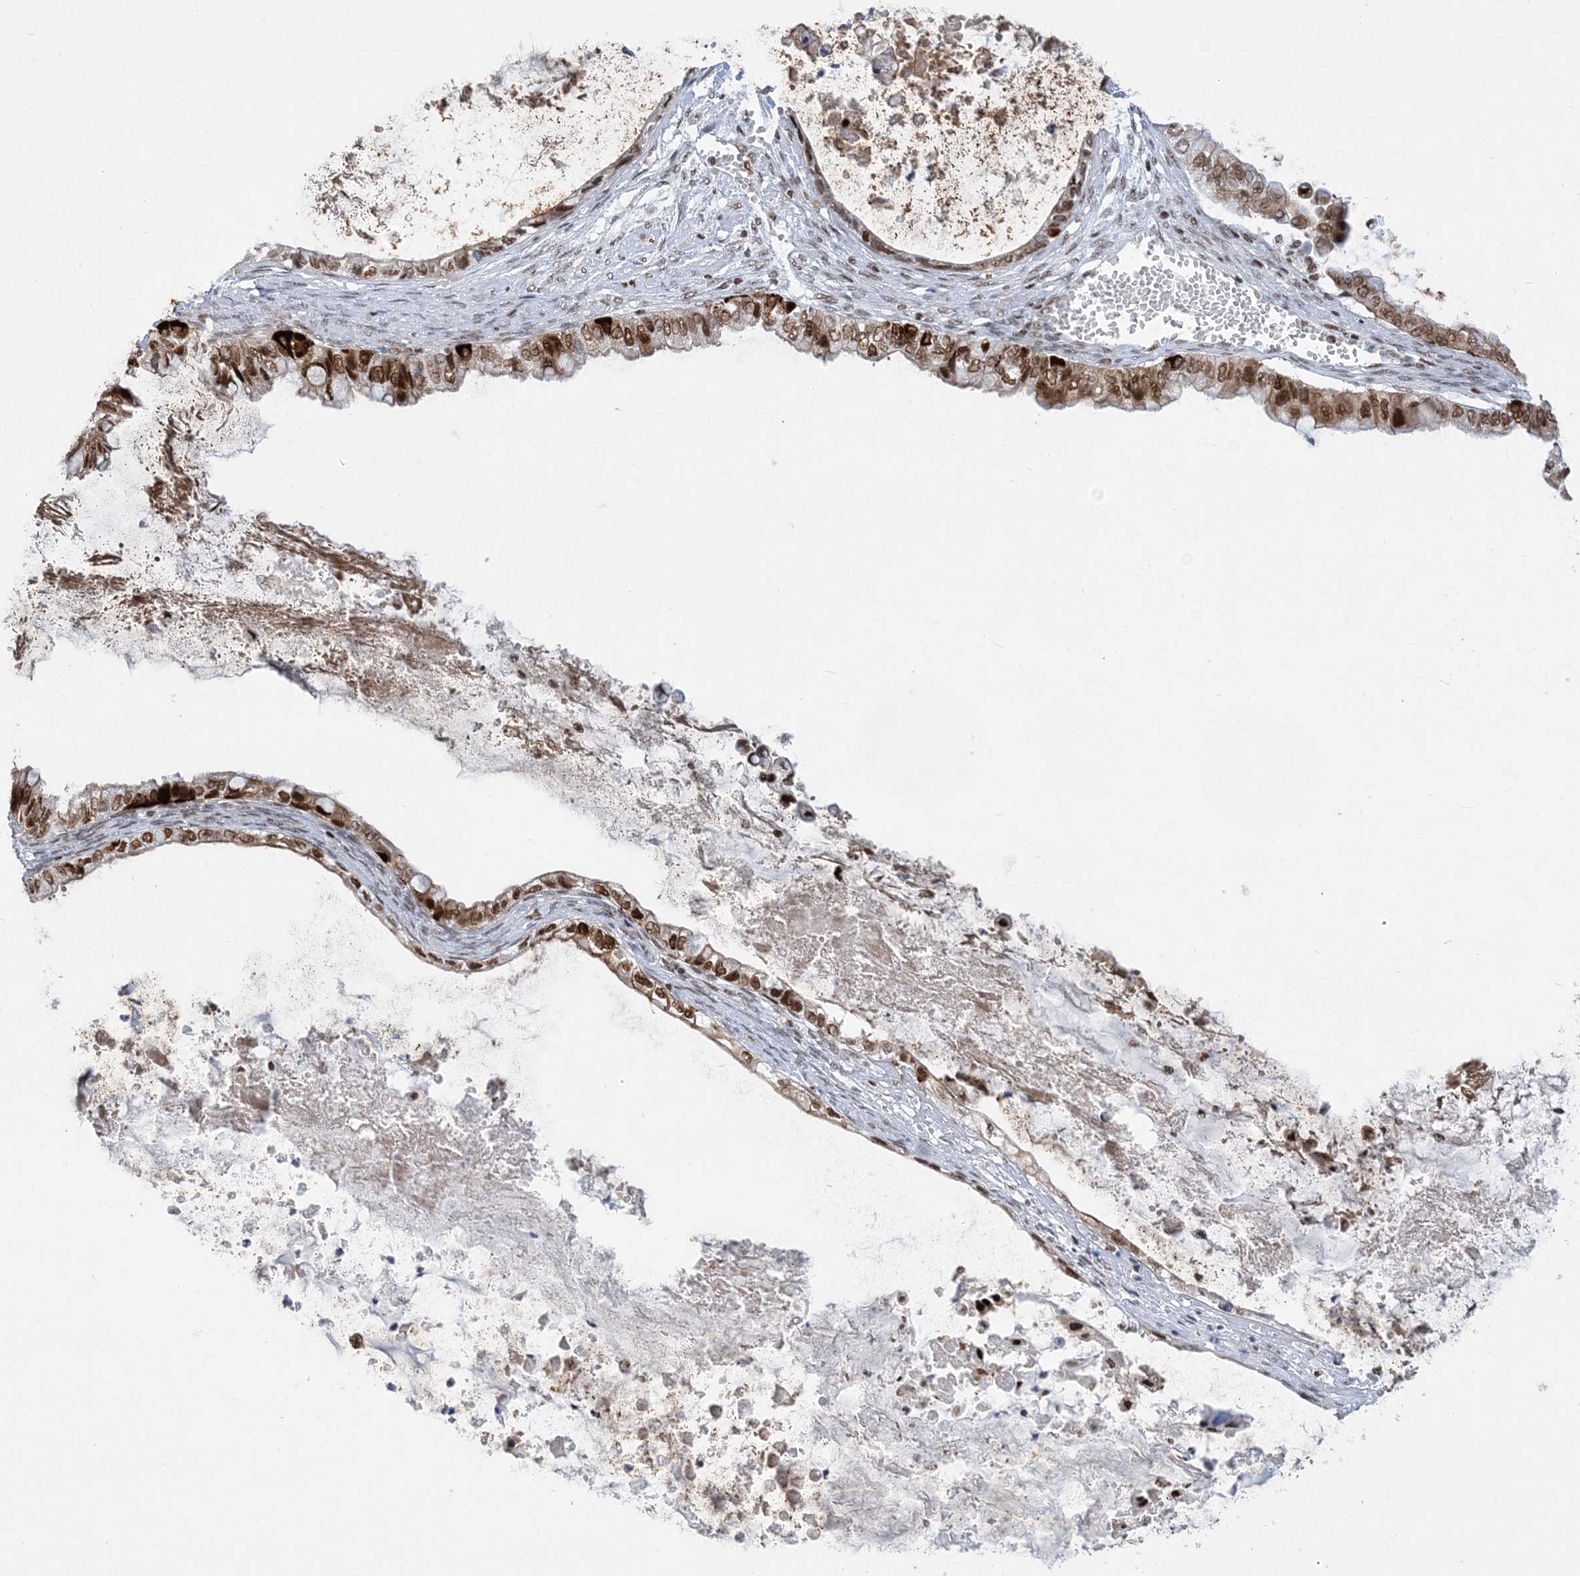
{"staining": {"intensity": "moderate", "quantity": ">75%", "location": "cytoplasmic/membranous,nuclear"}, "tissue": "ovarian cancer", "cell_type": "Tumor cells", "image_type": "cancer", "snomed": [{"axis": "morphology", "description": "Cystadenocarcinoma, mucinous, NOS"}, {"axis": "topography", "description": "Ovary"}], "caption": "Ovarian cancer (mucinous cystadenocarcinoma) stained with a brown dye shows moderate cytoplasmic/membranous and nuclear positive staining in about >75% of tumor cells.", "gene": "ZBTB7A", "patient": {"sex": "female", "age": 80}}